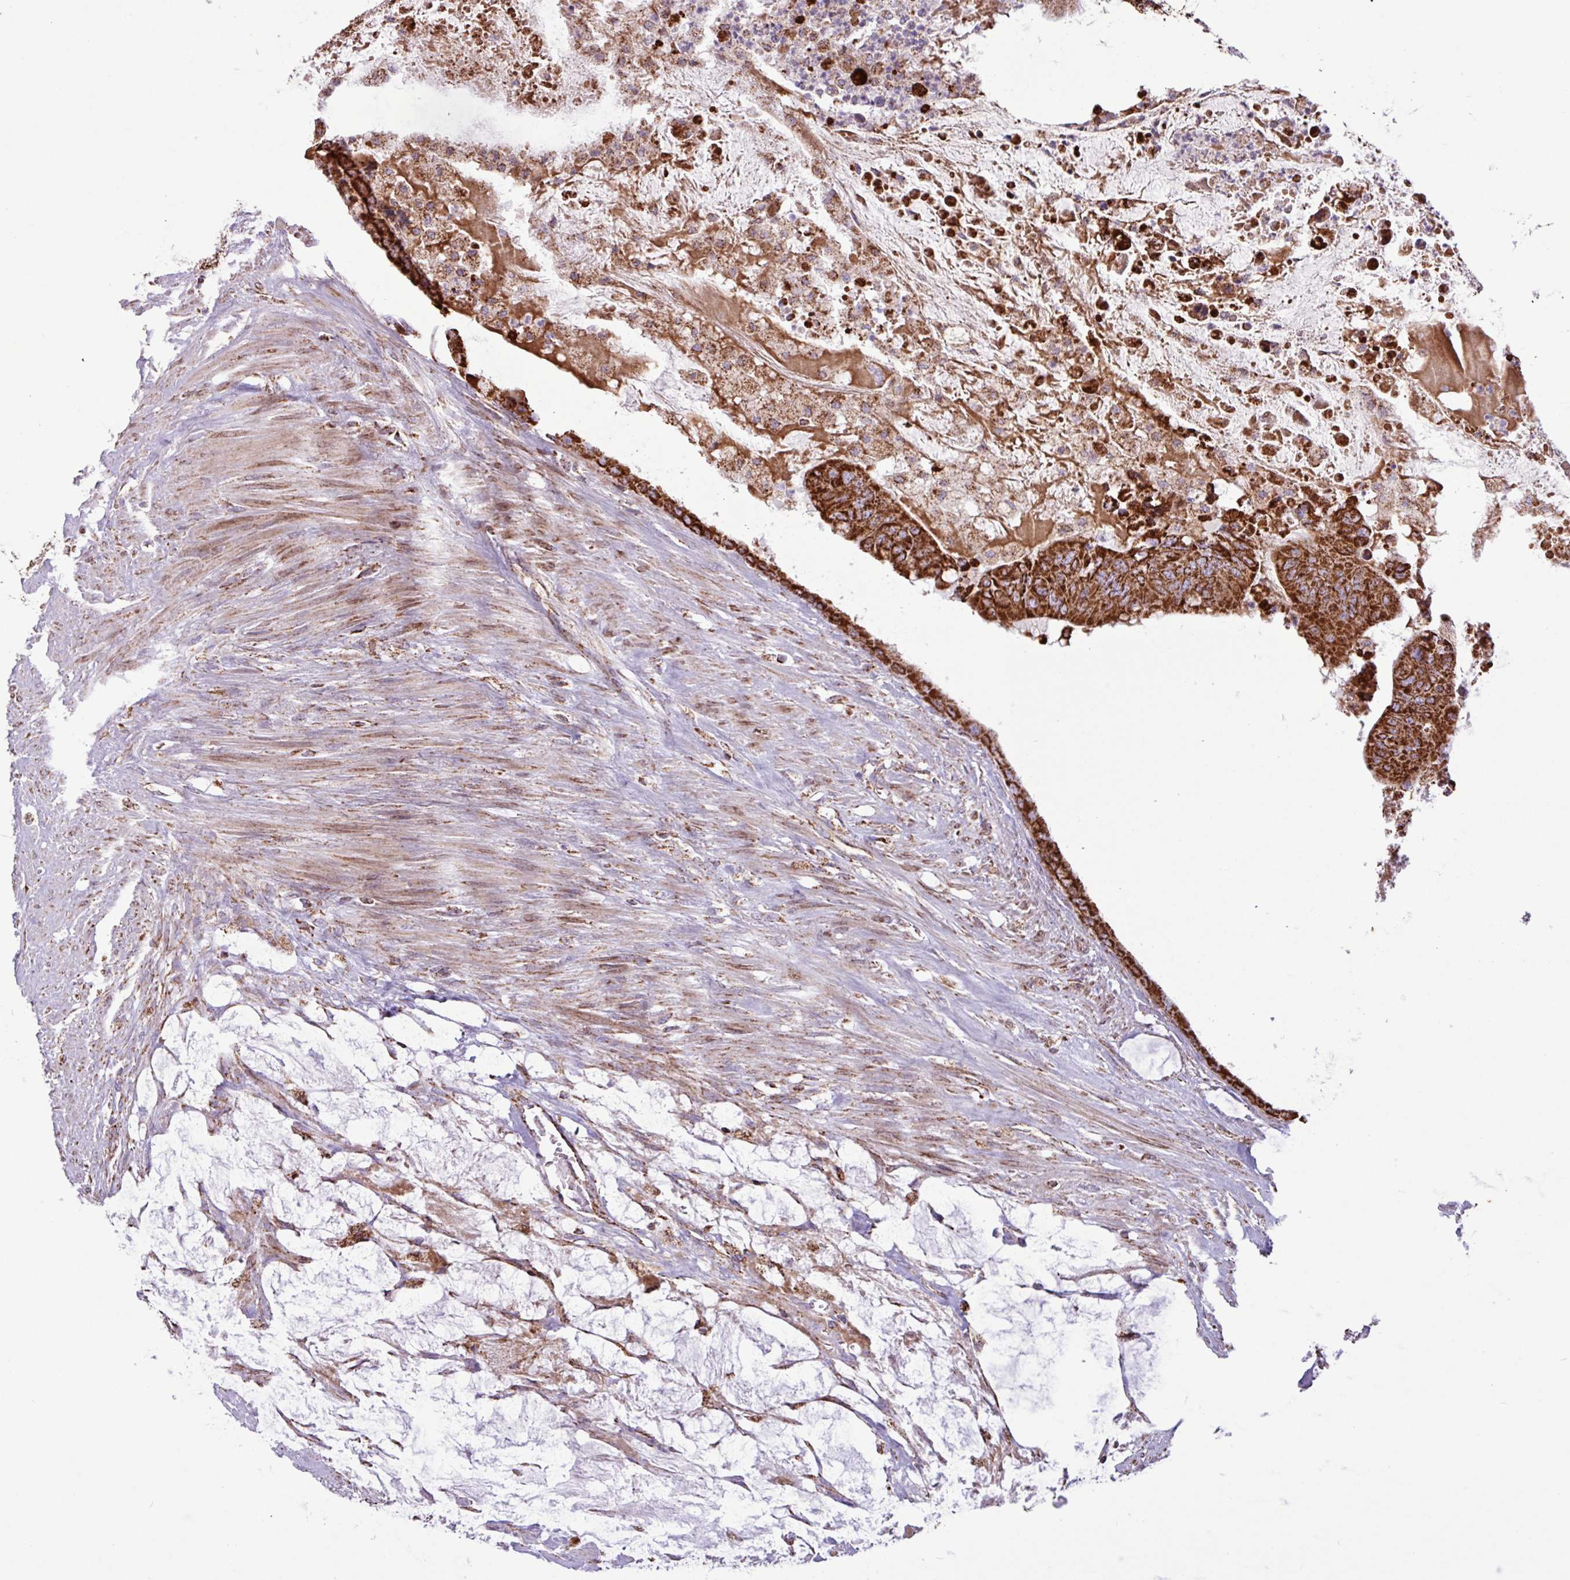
{"staining": {"intensity": "strong", "quantity": ">75%", "location": "cytoplasmic/membranous"}, "tissue": "colorectal cancer", "cell_type": "Tumor cells", "image_type": "cancer", "snomed": [{"axis": "morphology", "description": "Adenocarcinoma, NOS"}, {"axis": "topography", "description": "Rectum"}], "caption": "The photomicrograph exhibits immunohistochemical staining of adenocarcinoma (colorectal). There is strong cytoplasmic/membranous positivity is seen in approximately >75% of tumor cells.", "gene": "RTL3", "patient": {"sex": "male", "age": 78}}